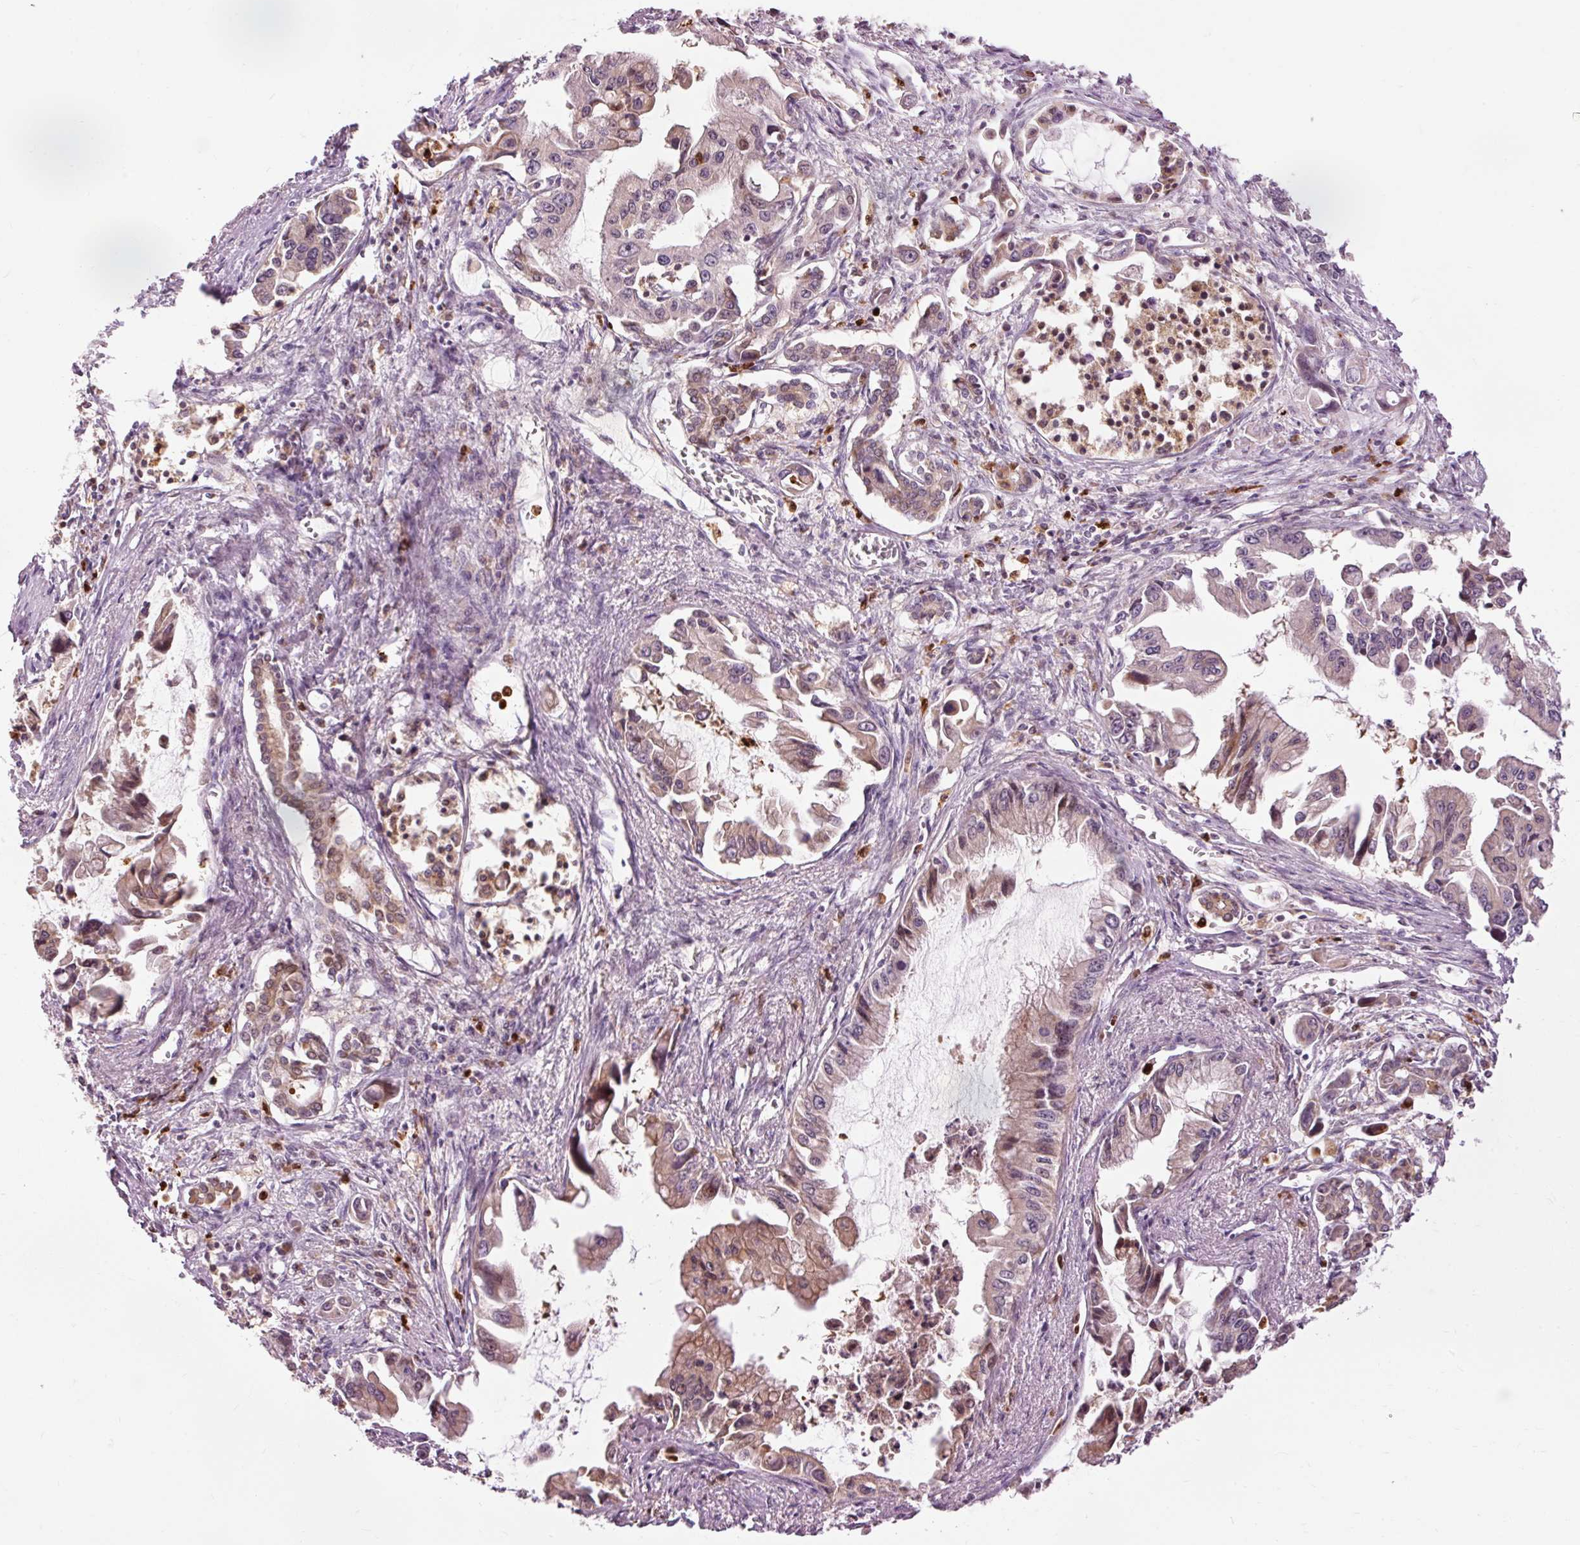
{"staining": {"intensity": "weak", "quantity": "25%-75%", "location": "cytoplasmic/membranous"}, "tissue": "pancreatic cancer", "cell_type": "Tumor cells", "image_type": "cancer", "snomed": [{"axis": "morphology", "description": "Adenocarcinoma, NOS"}, {"axis": "topography", "description": "Pancreas"}], "caption": "Pancreatic adenocarcinoma tissue reveals weak cytoplasmic/membranous staining in about 25%-75% of tumor cells", "gene": "PRDX5", "patient": {"sex": "male", "age": 84}}